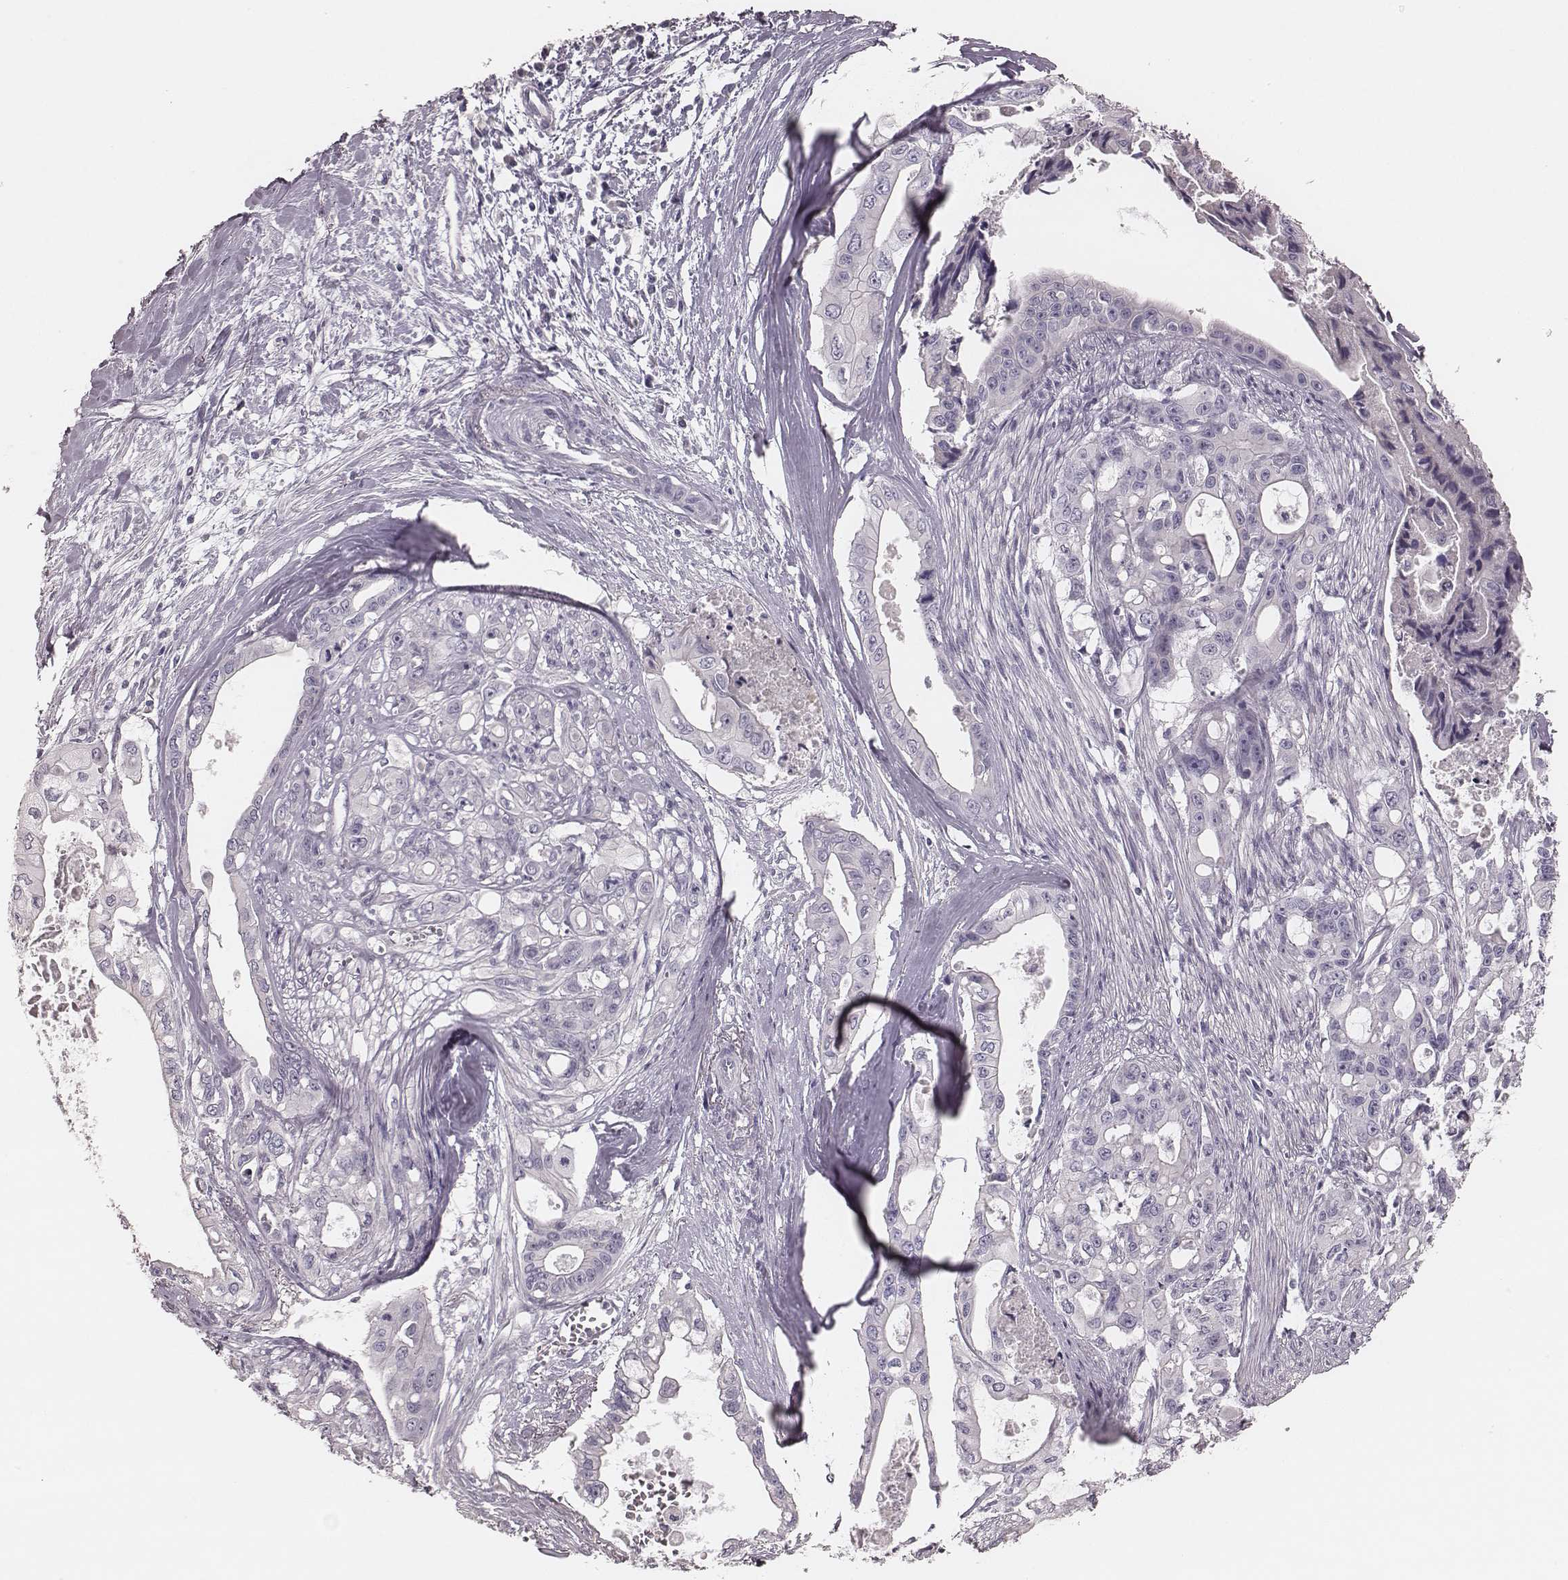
{"staining": {"intensity": "negative", "quantity": "none", "location": "none"}, "tissue": "pancreatic cancer", "cell_type": "Tumor cells", "image_type": "cancer", "snomed": [{"axis": "morphology", "description": "Adenocarcinoma, NOS"}, {"axis": "topography", "description": "Pancreas"}], "caption": "Immunohistochemistry photomicrograph of human pancreatic cancer stained for a protein (brown), which displays no positivity in tumor cells.", "gene": "ZP4", "patient": {"sex": "male", "age": 60}}